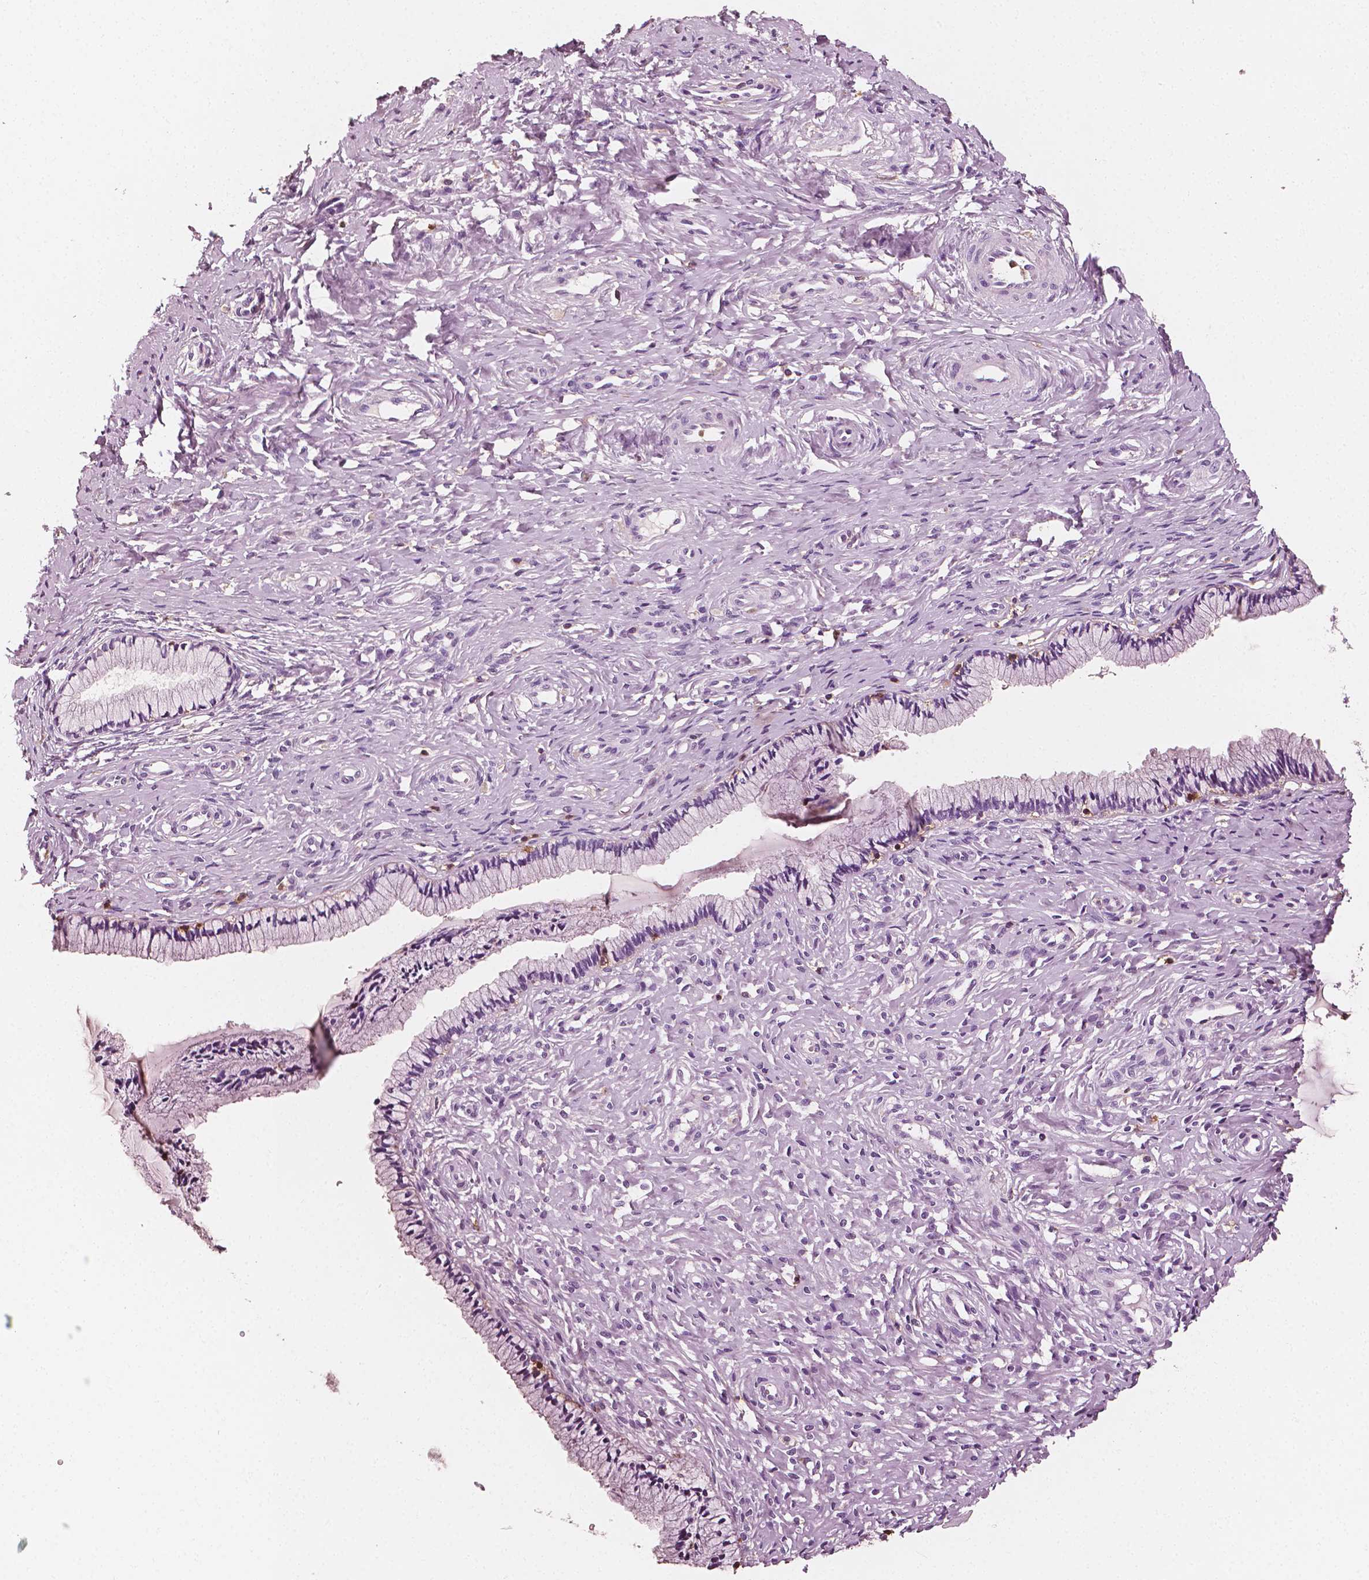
{"staining": {"intensity": "negative", "quantity": "none", "location": "none"}, "tissue": "cervix", "cell_type": "Glandular cells", "image_type": "normal", "snomed": [{"axis": "morphology", "description": "Normal tissue, NOS"}, {"axis": "topography", "description": "Cervix"}], "caption": "Micrograph shows no protein positivity in glandular cells of benign cervix. Brightfield microscopy of immunohistochemistry stained with DAB (3,3'-diaminobenzidine) (brown) and hematoxylin (blue), captured at high magnification.", "gene": "PTPRC", "patient": {"sex": "female", "age": 37}}